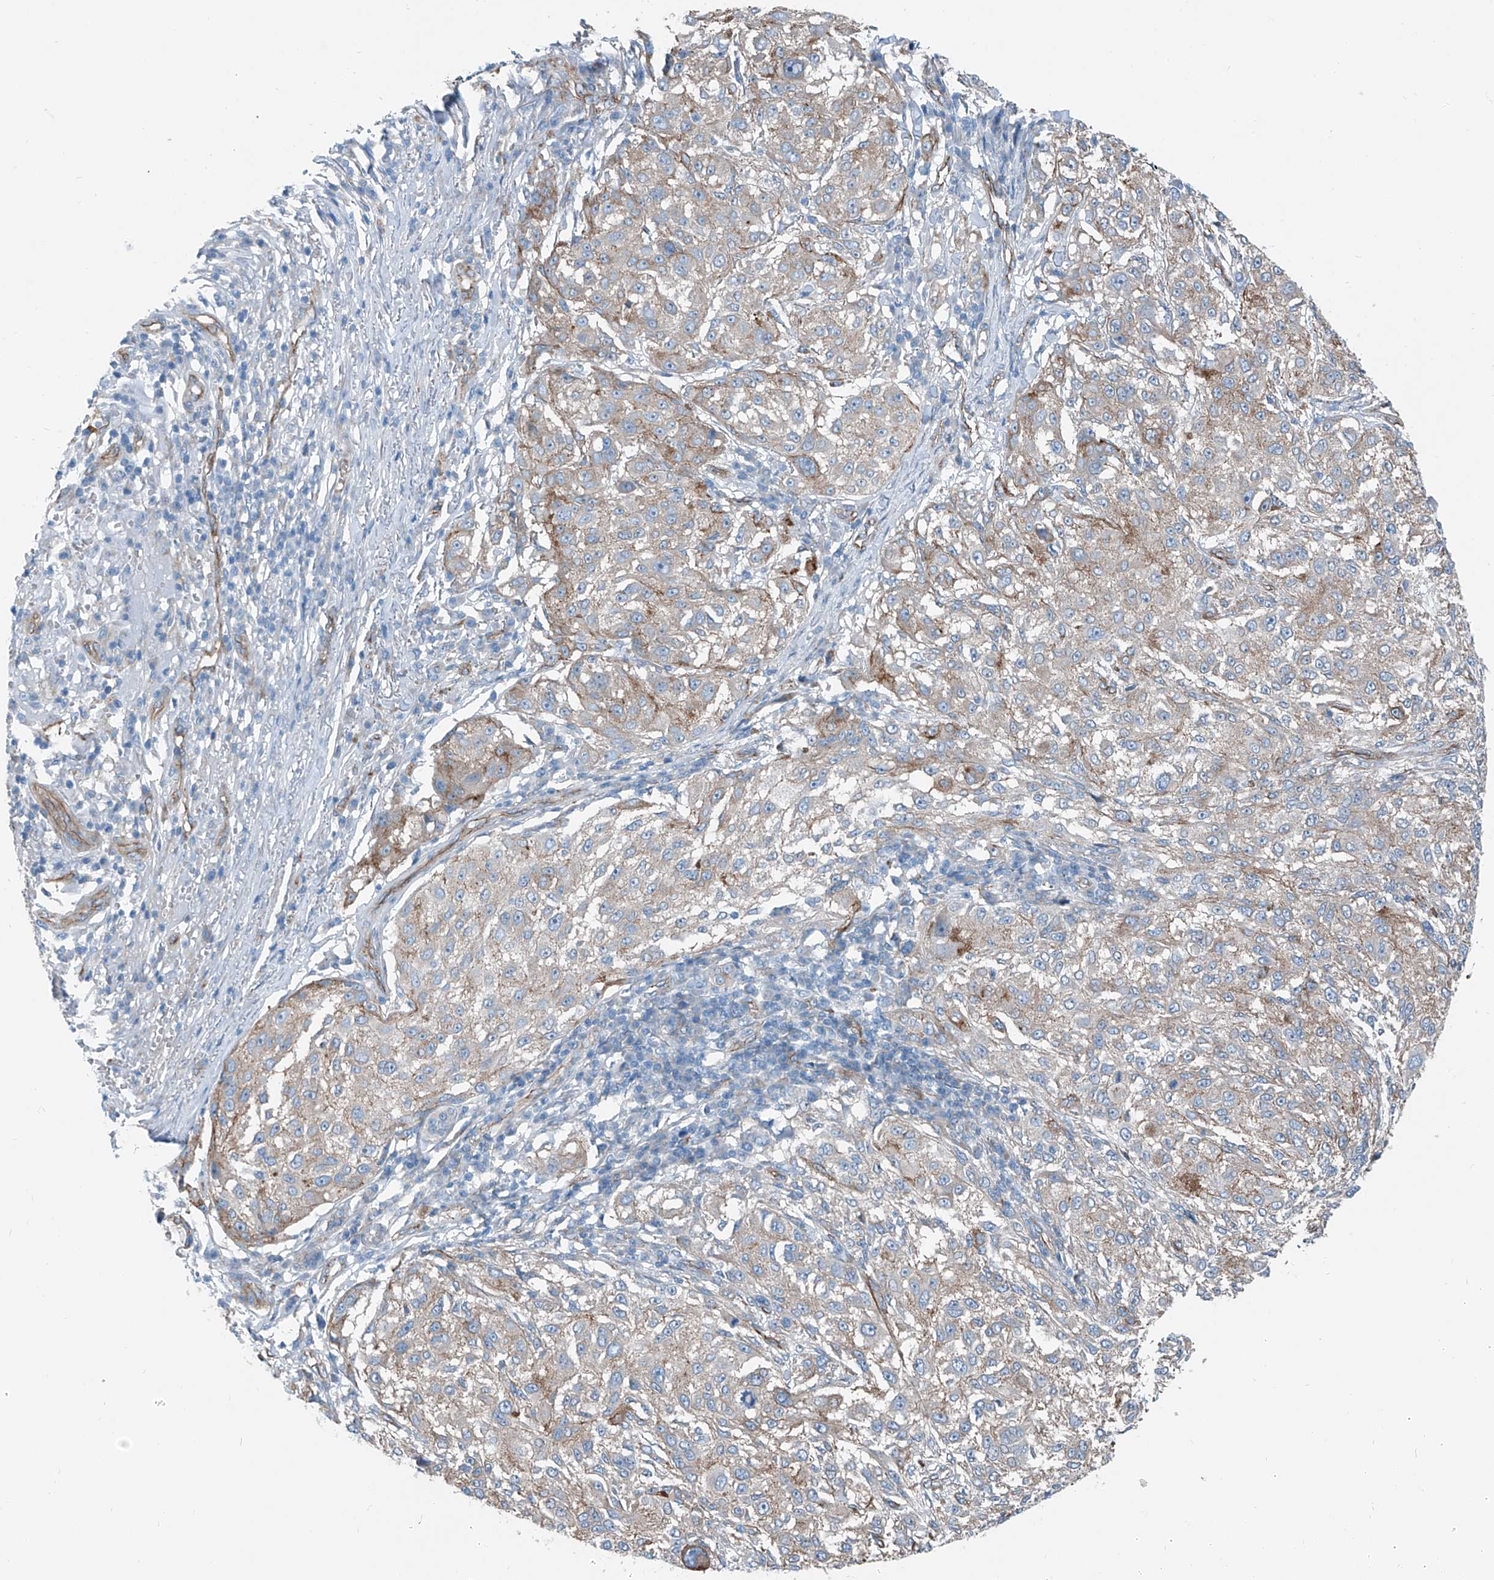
{"staining": {"intensity": "weak", "quantity": "<25%", "location": "cytoplasmic/membranous"}, "tissue": "melanoma", "cell_type": "Tumor cells", "image_type": "cancer", "snomed": [{"axis": "morphology", "description": "Necrosis, NOS"}, {"axis": "morphology", "description": "Malignant melanoma, NOS"}, {"axis": "topography", "description": "Skin"}], "caption": "Immunohistochemistry micrograph of malignant melanoma stained for a protein (brown), which shows no positivity in tumor cells.", "gene": "THEMIS2", "patient": {"sex": "female", "age": 87}}